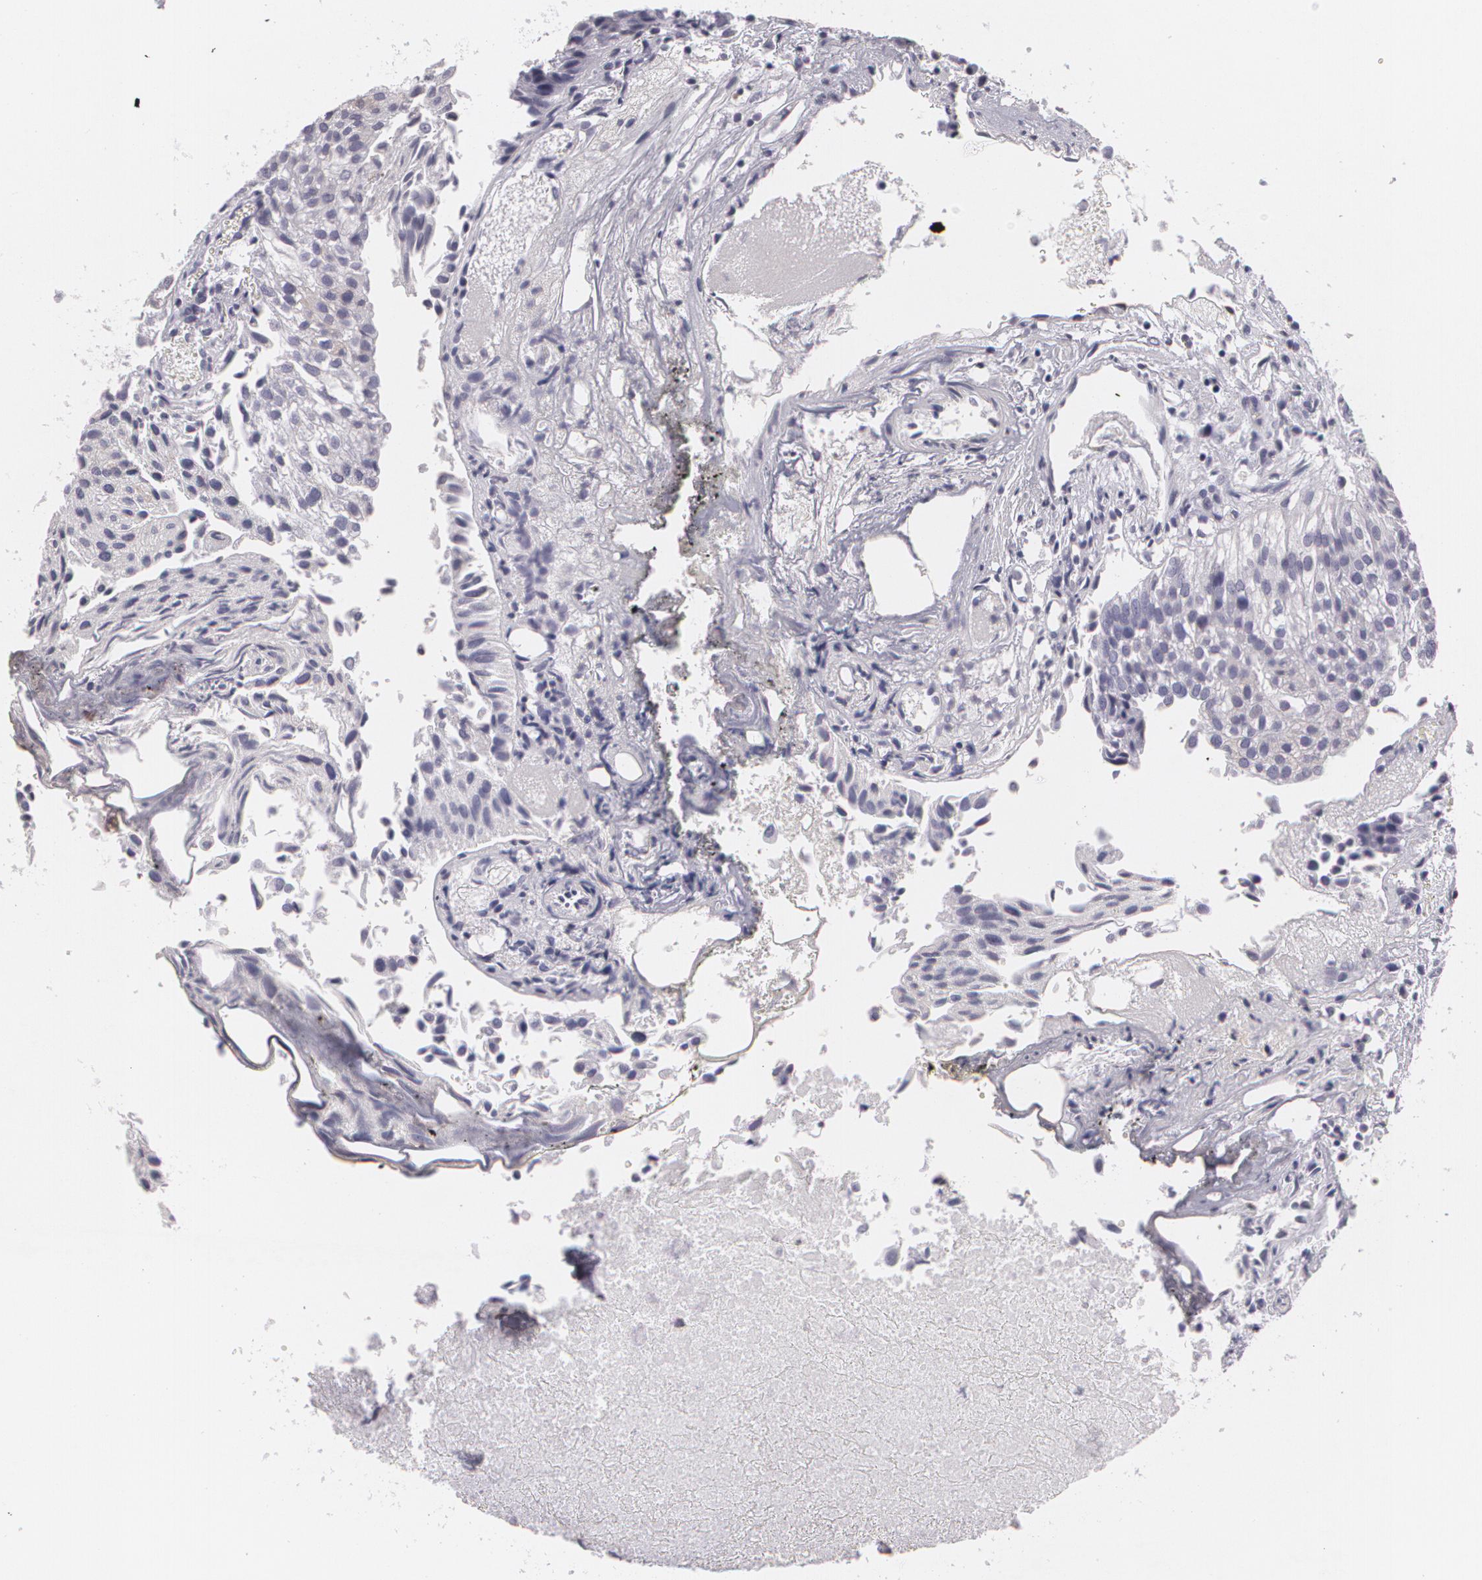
{"staining": {"intensity": "negative", "quantity": "none", "location": "none"}, "tissue": "urothelial cancer", "cell_type": "Tumor cells", "image_type": "cancer", "snomed": [{"axis": "morphology", "description": "Urothelial carcinoma, Low grade"}, {"axis": "topography", "description": "Urinary bladder"}], "caption": "DAB immunohistochemical staining of human urothelial cancer shows no significant staining in tumor cells.", "gene": "MAP2", "patient": {"sex": "female", "age": 89}}